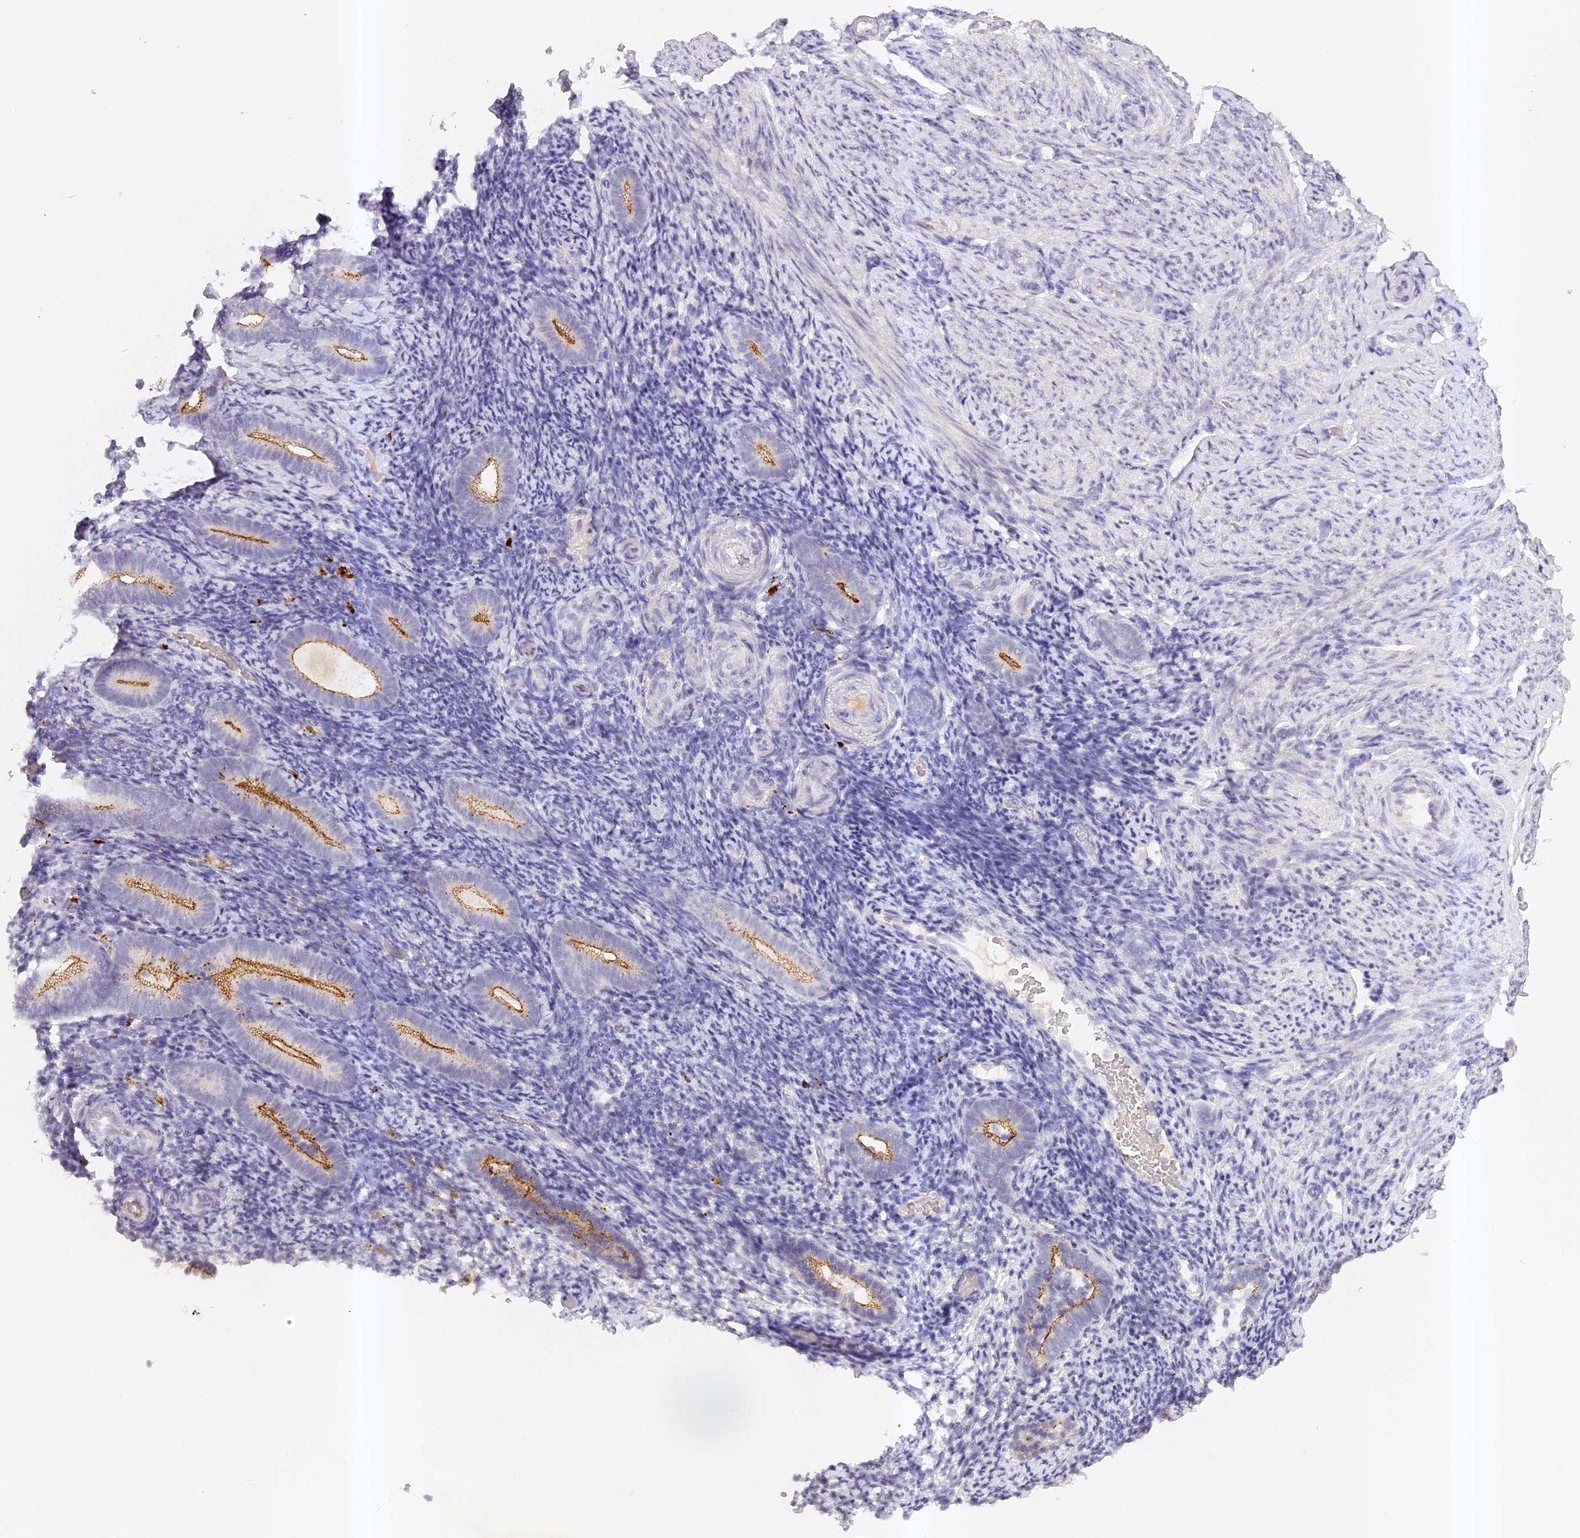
{"staining": {"intensity": "negative", "quantity": "none", "location": "none"}, "tissue": "endometrium", "cell_type": "Cells in endometrial stroma", "image_type": "normal", "snomed": [{"axis": "morphology", "description": "Normal tissue, NOS"}, {"axis": "topography", "description": "Endometrium"}], "caption": "DAB immunohistochemical staining of unremarkable human endometrium demonstrates no significant expression in cells in endometrial stroma. Brightfield microscopy of immunohistochemistry stained with DAB (brown) and hematoxylin (blue), captured at high magnification.", "gene": "ELL3", "patient": {"sex": "female", "age": 51}}